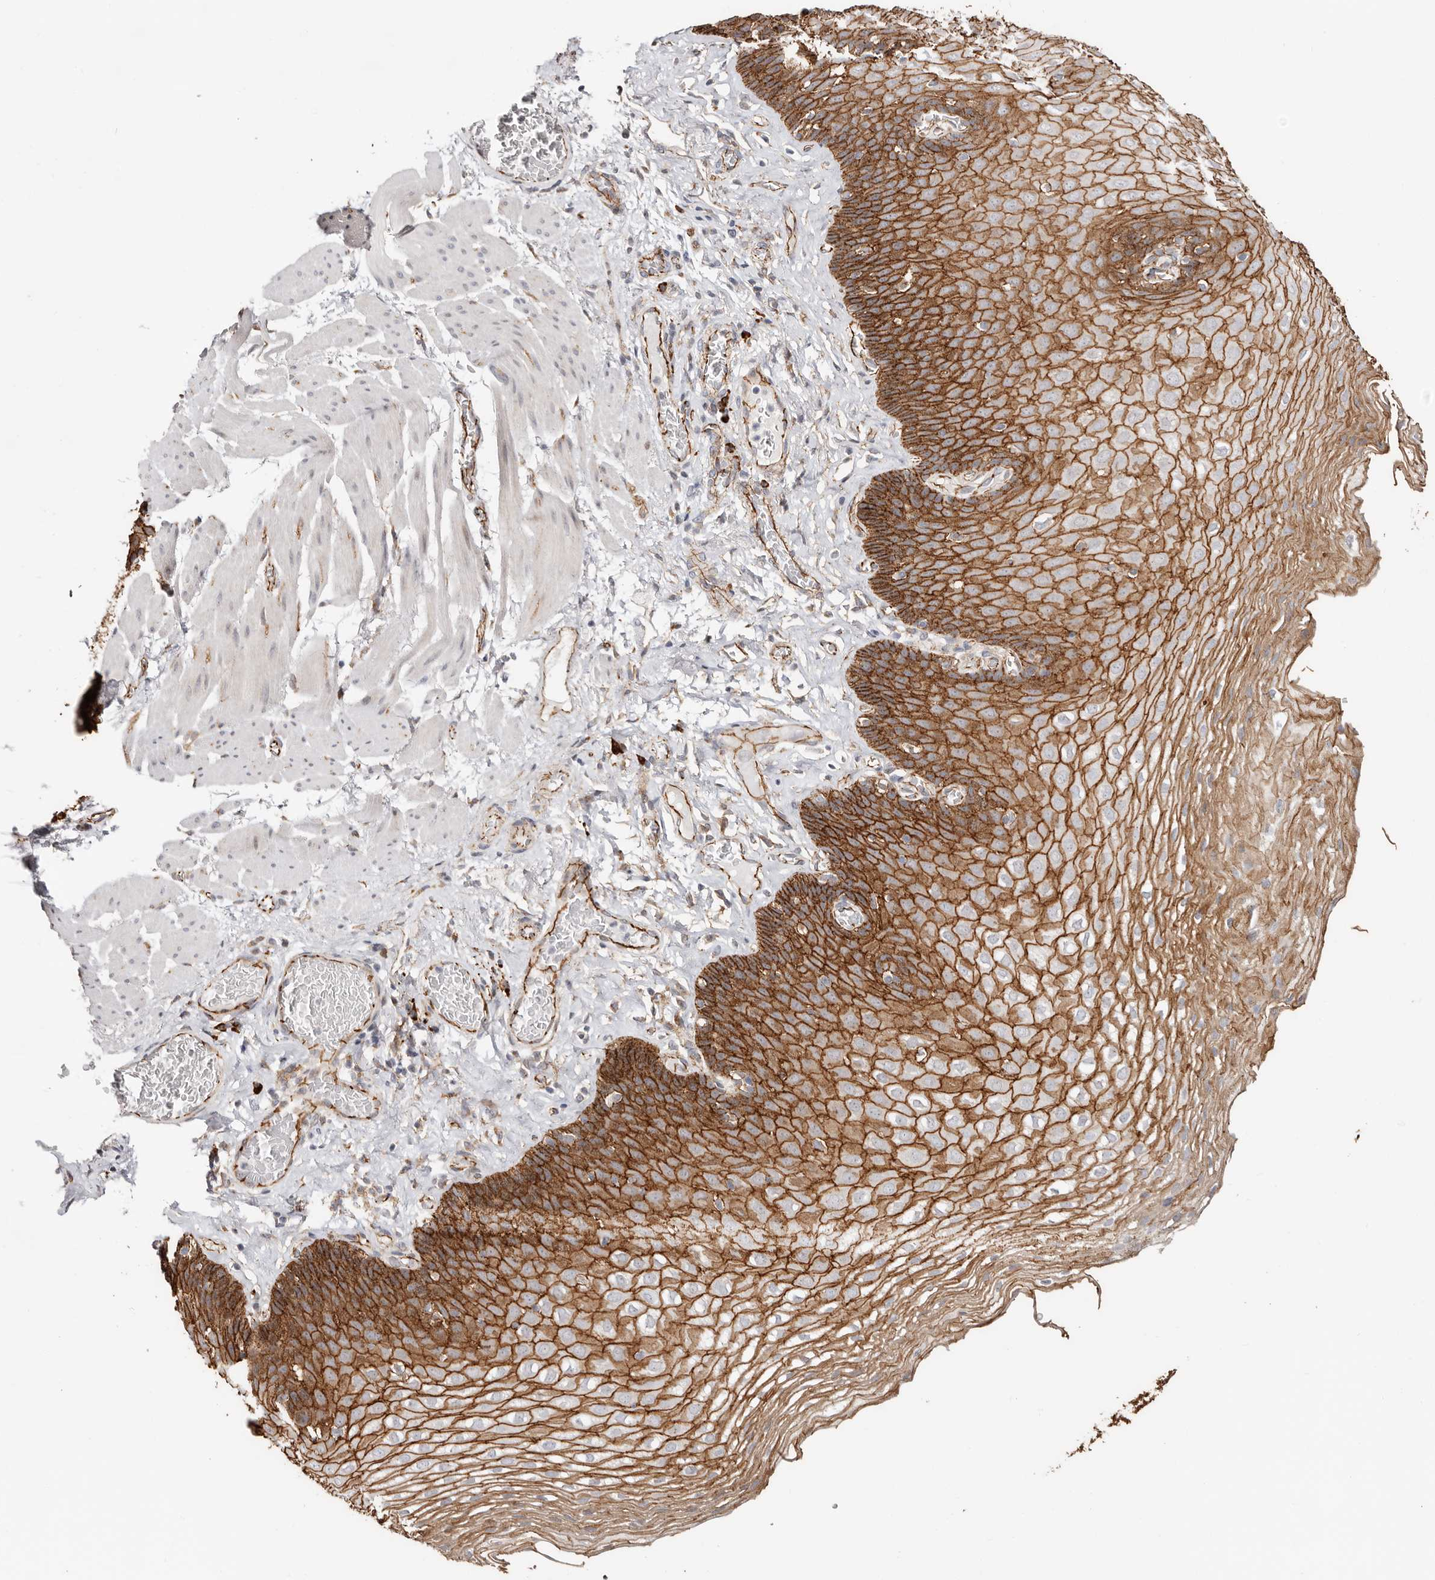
{"staining": {"intensity": "strong", "quantity": ">75%", "location": "cytoplasmic/membranous"}, "tissue": "esophagus", "cell_type": "Squamous epithelial cells", "image_type": "normal", "snomed": [{"axis": "morphology", "description": "Normal tissue, NOS"}, {"axis": "topography", "description": "Esophagus"}], "caption": "IHC photomicrograph of unremarkable human esophagus stained for a protein (brown), which reveals high levels of strong cytoplasmic/membranous expression in about >75% of squamous epithelial cells.", "gene": "CTNNB1", "patient": {"sex": "female", "age": 66}}